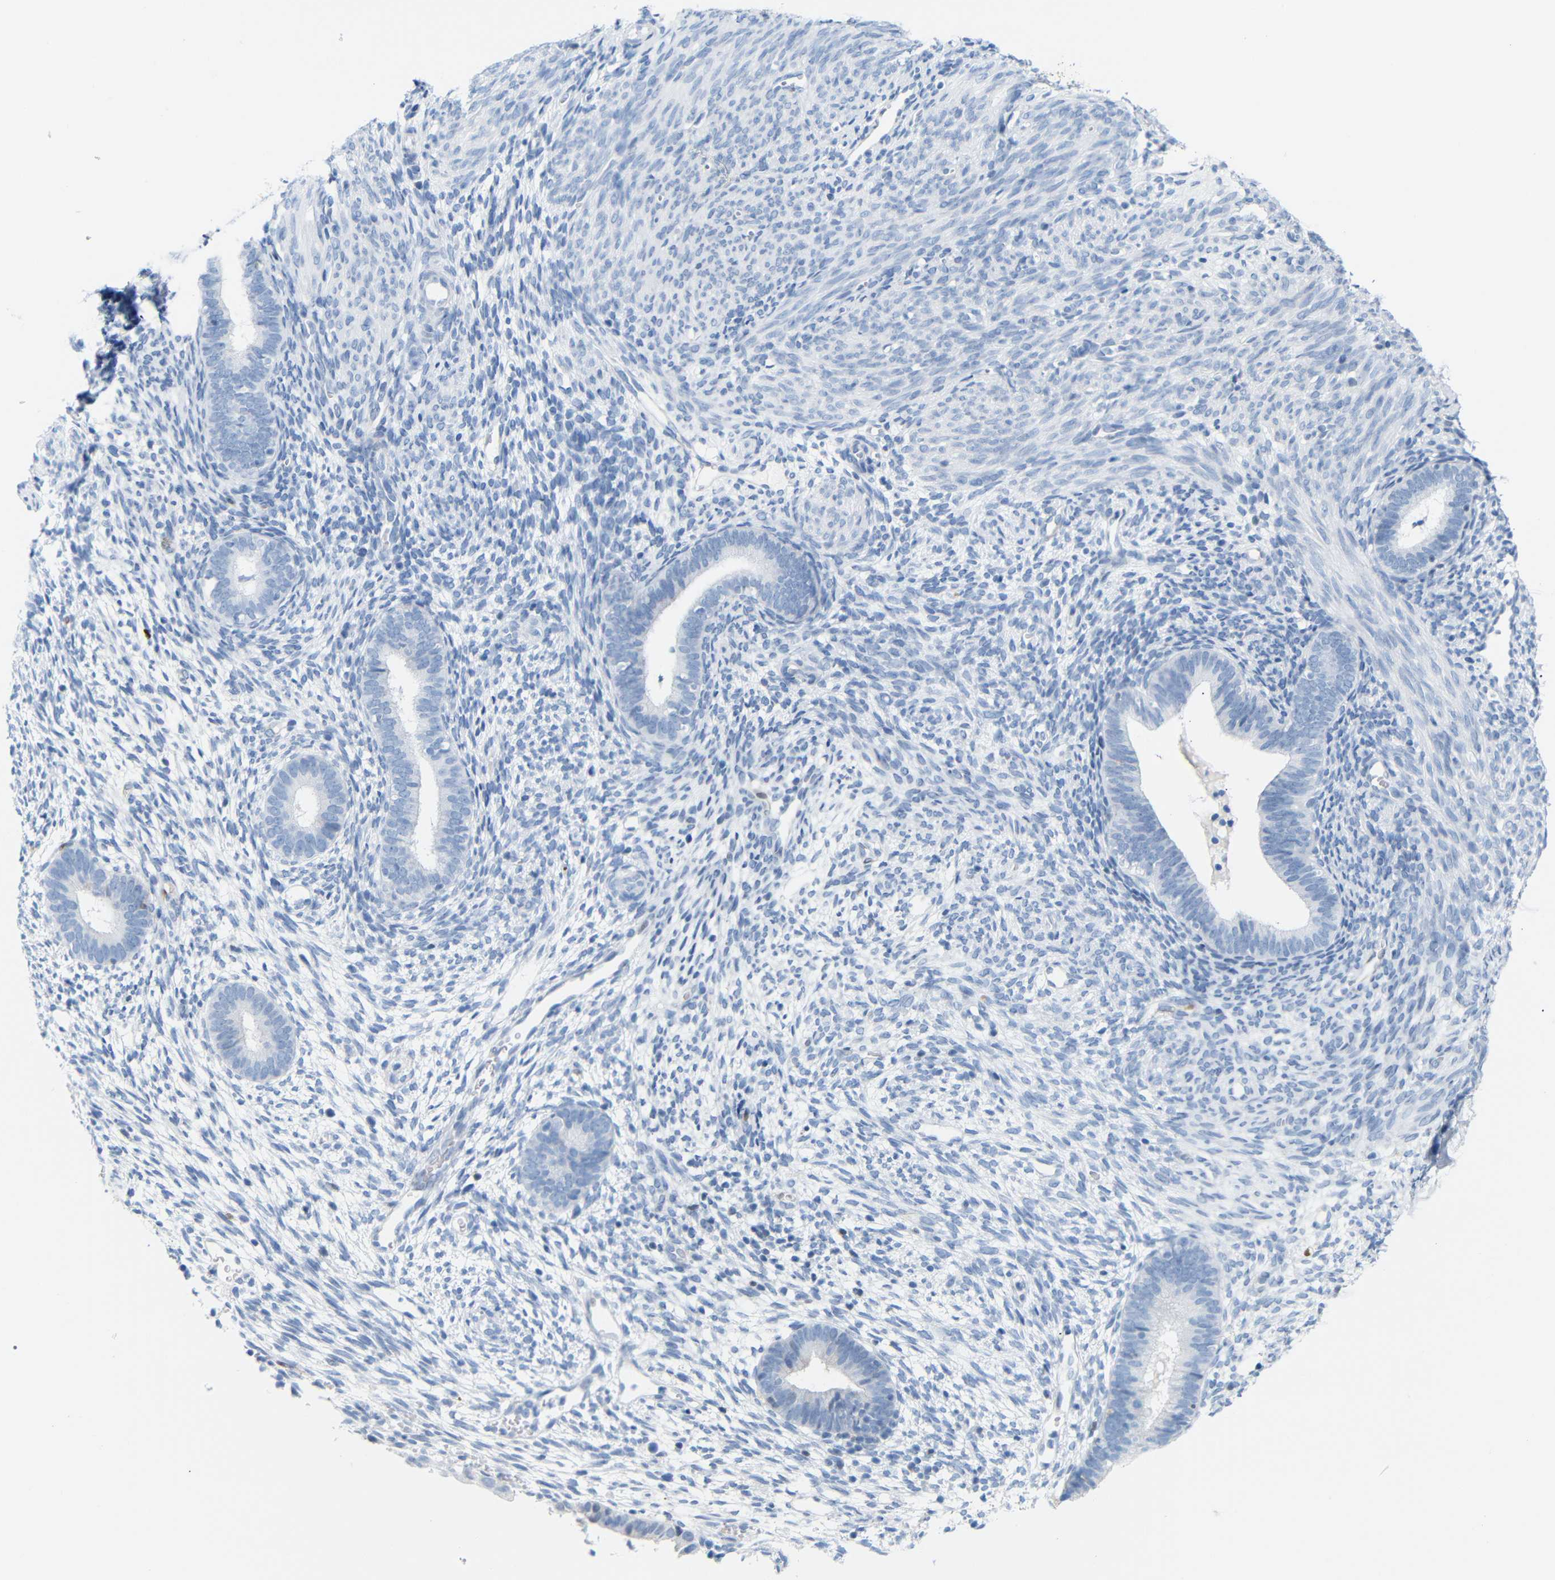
{"staining": {"intensity": "negative", "quantity": "none", "location": "none"}, "tissue": "endometrium", "cell_type": "Cells in endometrial stroma", "image_type": "normal", "snomed": [{"axis": "morphology", "description": "Normal tissue, NOS"}, {"axis": "morphology", "description": "Adenocarcinoma, NOS"}, {"axis": "topography", "description": "Endometrium"}, {"axis": "topography", "description": "Ovary"}], "caption": "An immunohistochemistry photomicrograph of normal endometrium is shown. There is no staining in cells in endometrial stroma of endometrium.", "gene": "MT1A", "patient": {"sex": "female", "age": 68}}